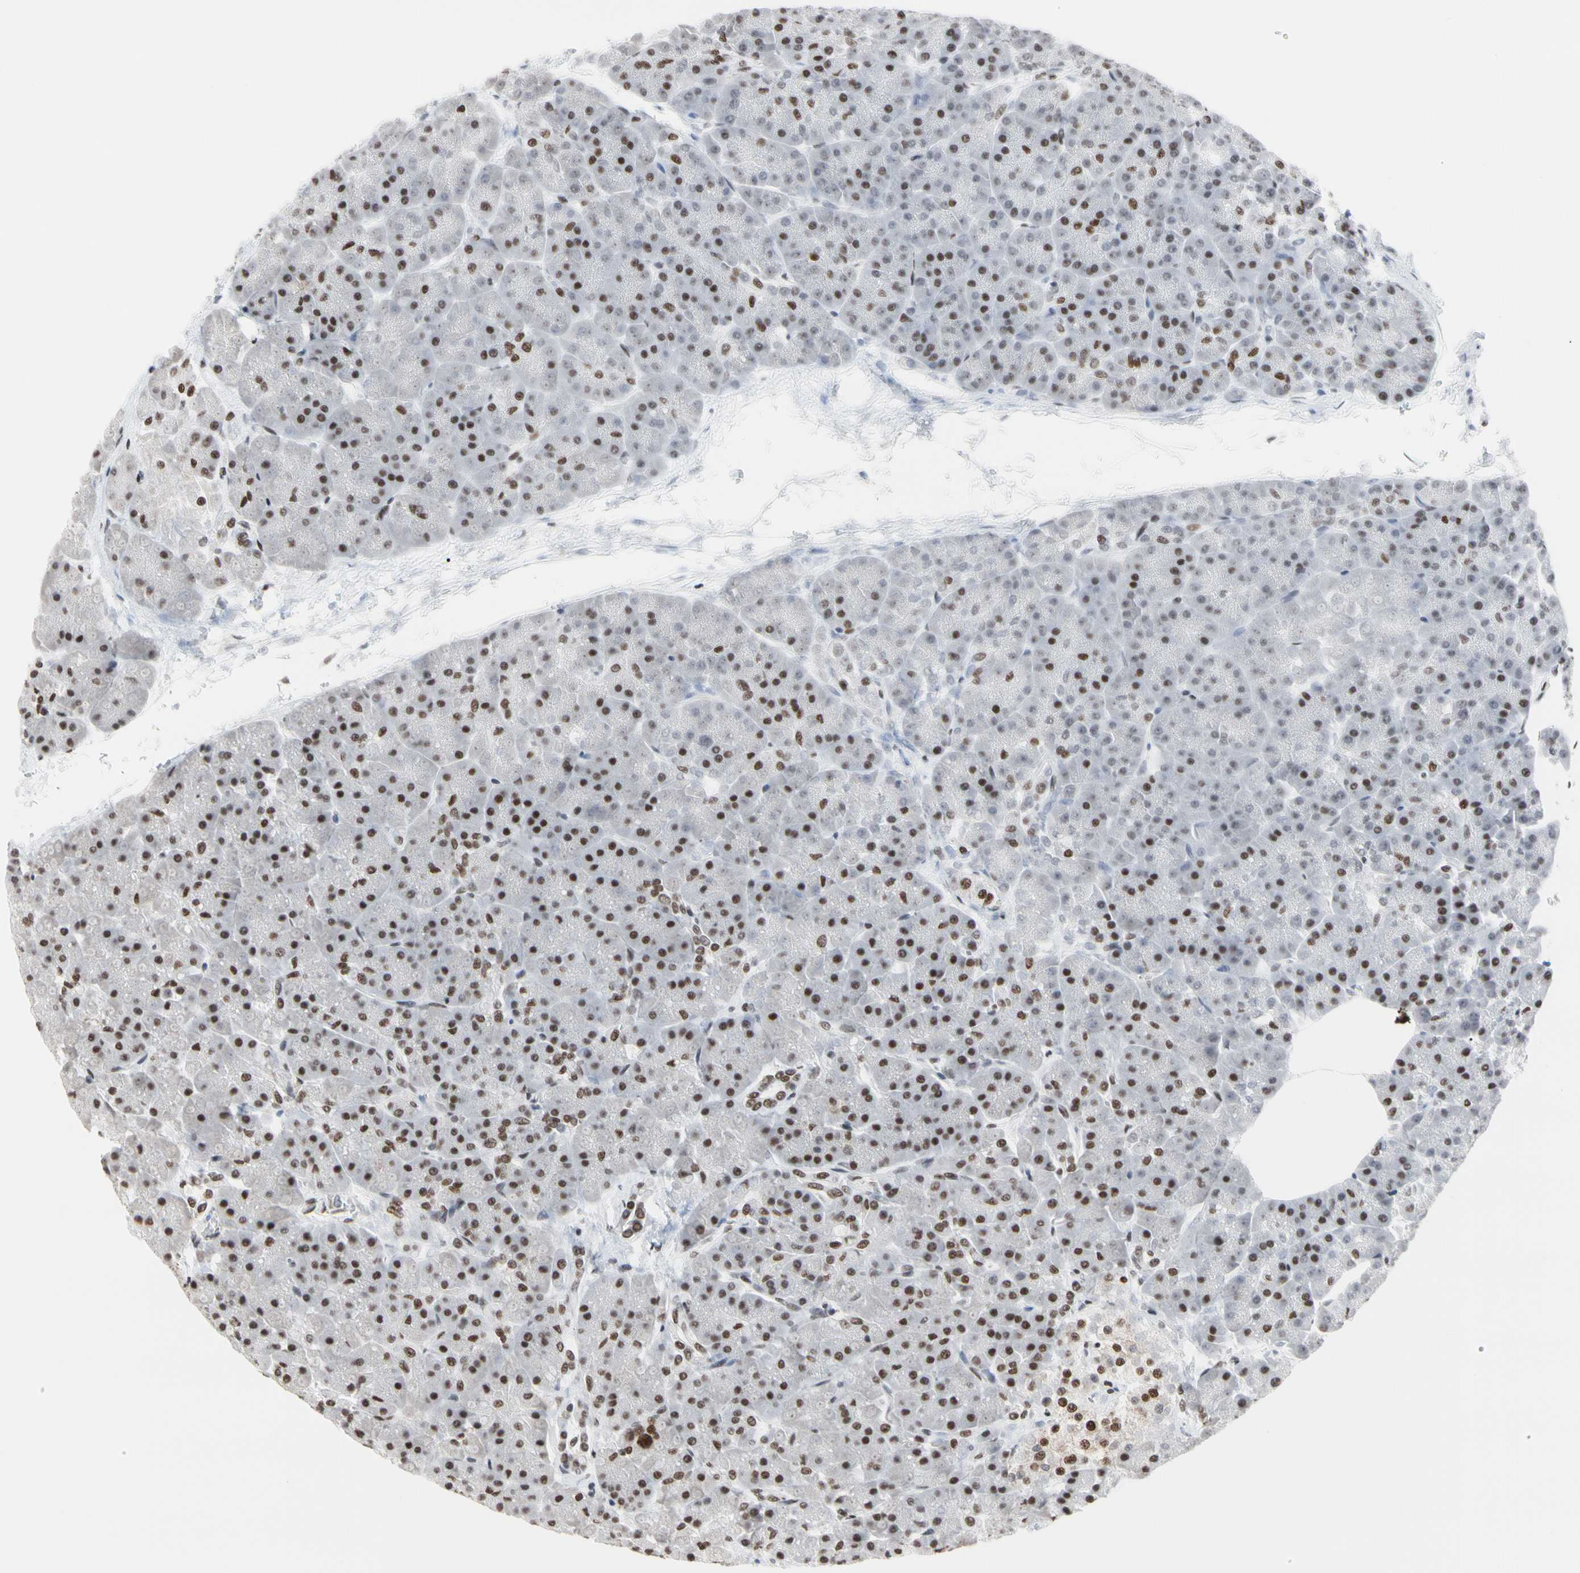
{"staining": {"intensity": "strong", "quantity": "25%-75%", "location": "nuclear"}, "tissue": "pancreas", "cell_type": "Exocrine glandular cells", "image_type": "normal", "snomed": [{"axis": "morphology", "description": "Normal tissue, NOS"}, {"axis": "topography", "description": "Pancreas"}], "caption": "Immunohistochemistry (DAB) staining of normal pancreas reveals strong nuclear protein positivity in approximately 25%-75% of exocrine glandular cells.", "gene": "FAM98B", "patient": {"sex": "female", "age": 70}}